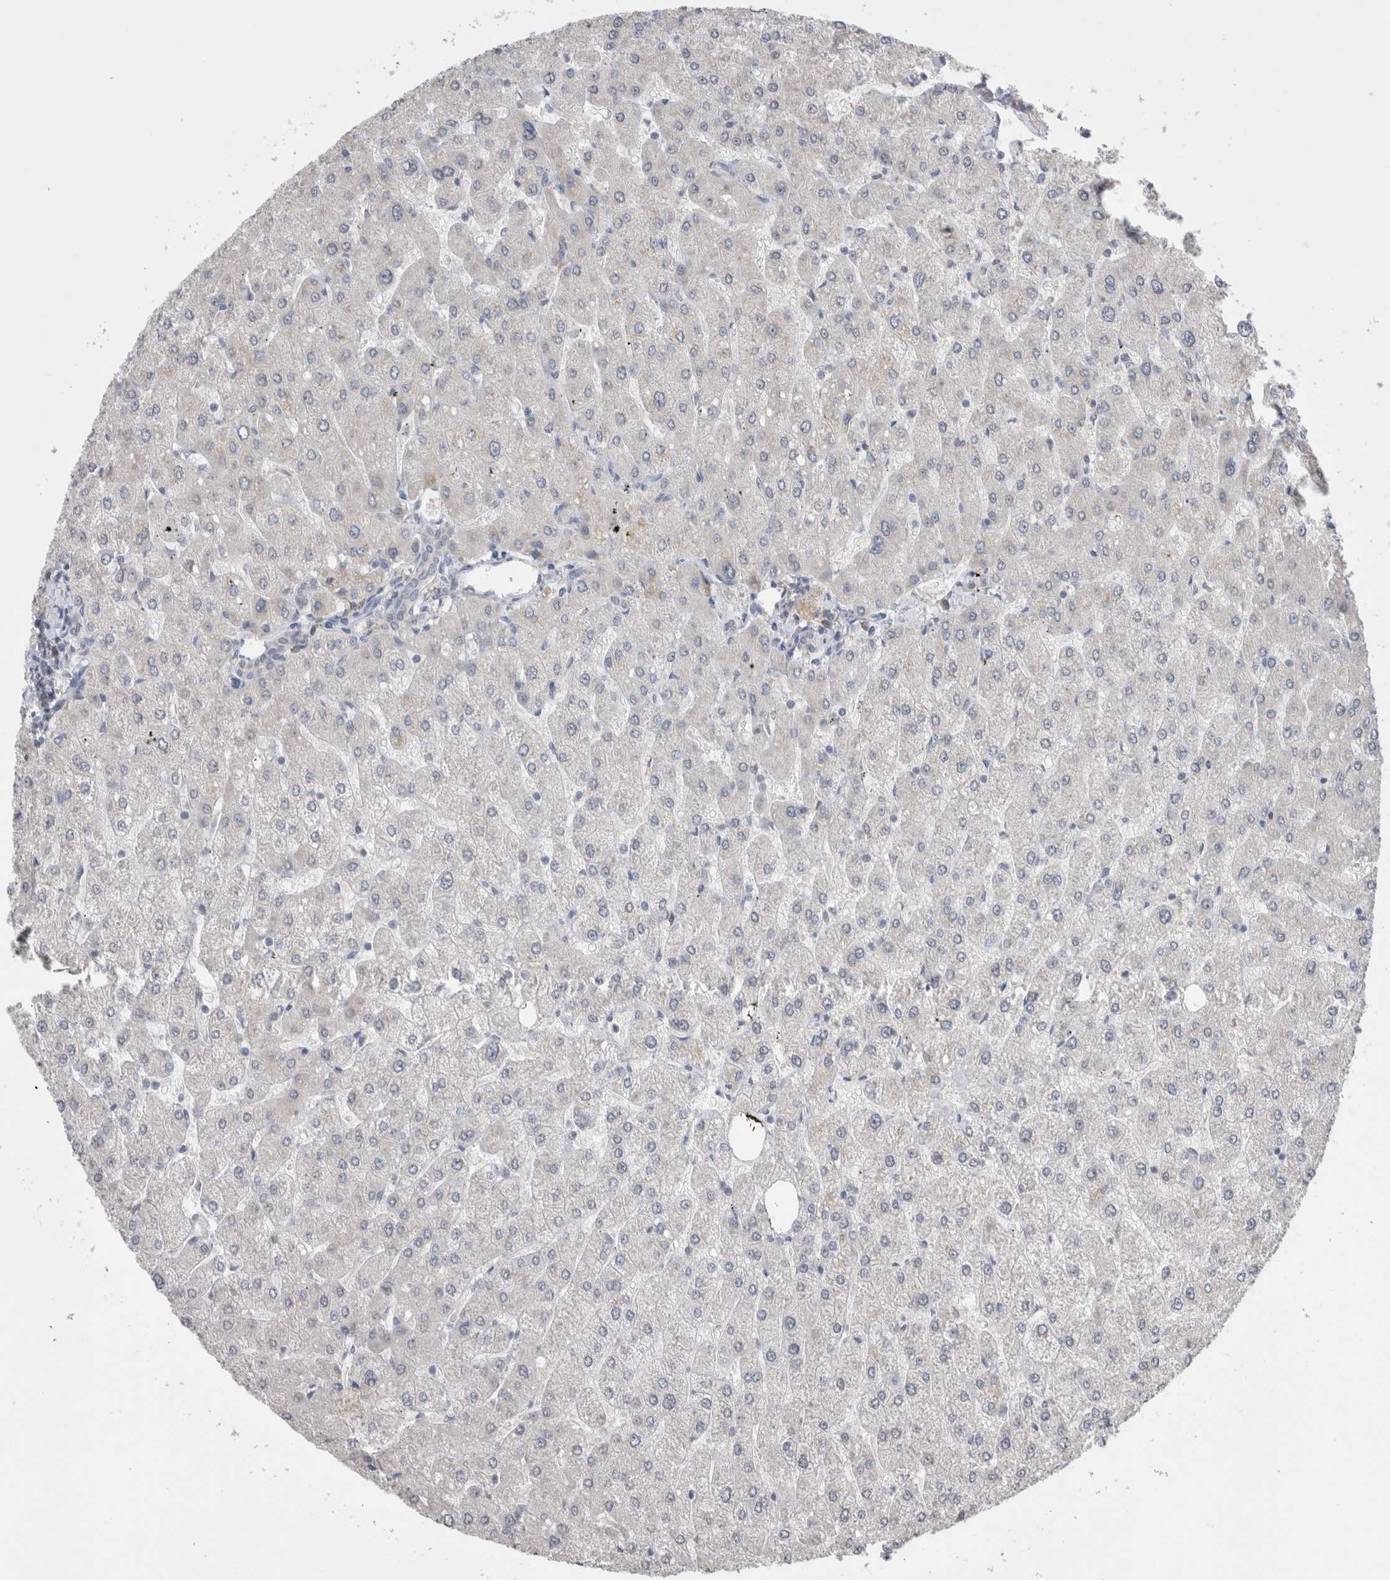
{"staining": {"intensity": "negative", "quantity": "none", "location": "none"}, "tissue": "liver", "cell_type": "Cholangiocytes", "image_type": "normal", "snomed": [{"axis": "morphology", "description": "Normal tissue, NOS"}, {"axis": "topography", "description": "Liver"}], "caption": "Human liver stained for a protein using immunohistochemistry (IHC) shows no expression in cholangiocytes.", "gene": "NOMO1", "patient": {"sex": "male", "age": 55}}